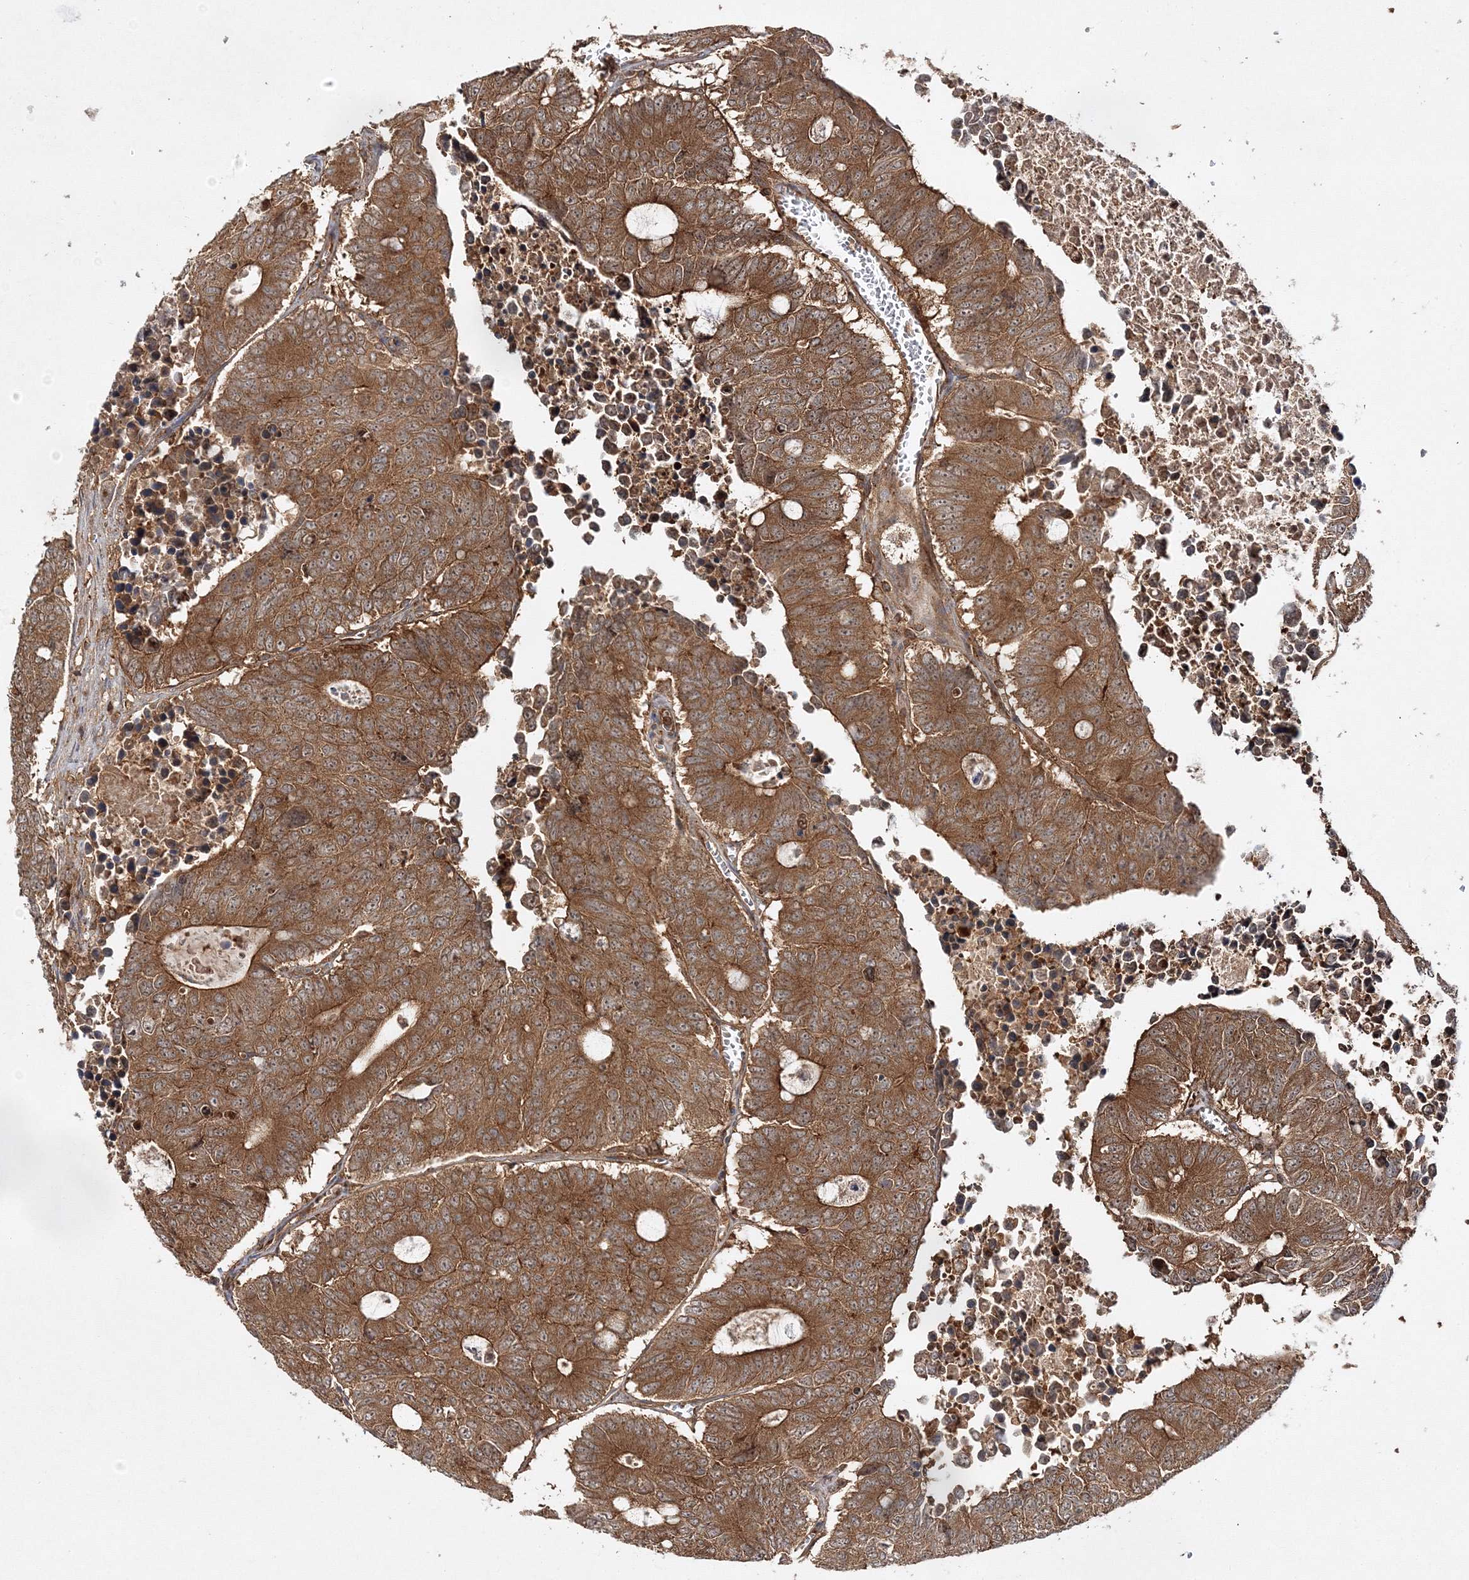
{"staining": {"intensity": "strong", "quantity": ">75%", "location": "cytoplasmic/membranous"}, "tissue": "colorectal cancer", "cell_type": "Tumor cells", "image_type": "cancer", "snomed": [{"axis": "morphology", "description": "Adenocarcinoma, NOS"}, {"axis": "topography", "description": "Colon"}], "caption": "Human colorectal cancer stained with a brown dye shows strong cytoplasmic/membranous positive expression in about >75% of tumor cells.", "gene": "WDR37", "patient": {"sex": "male", "age": 87}}